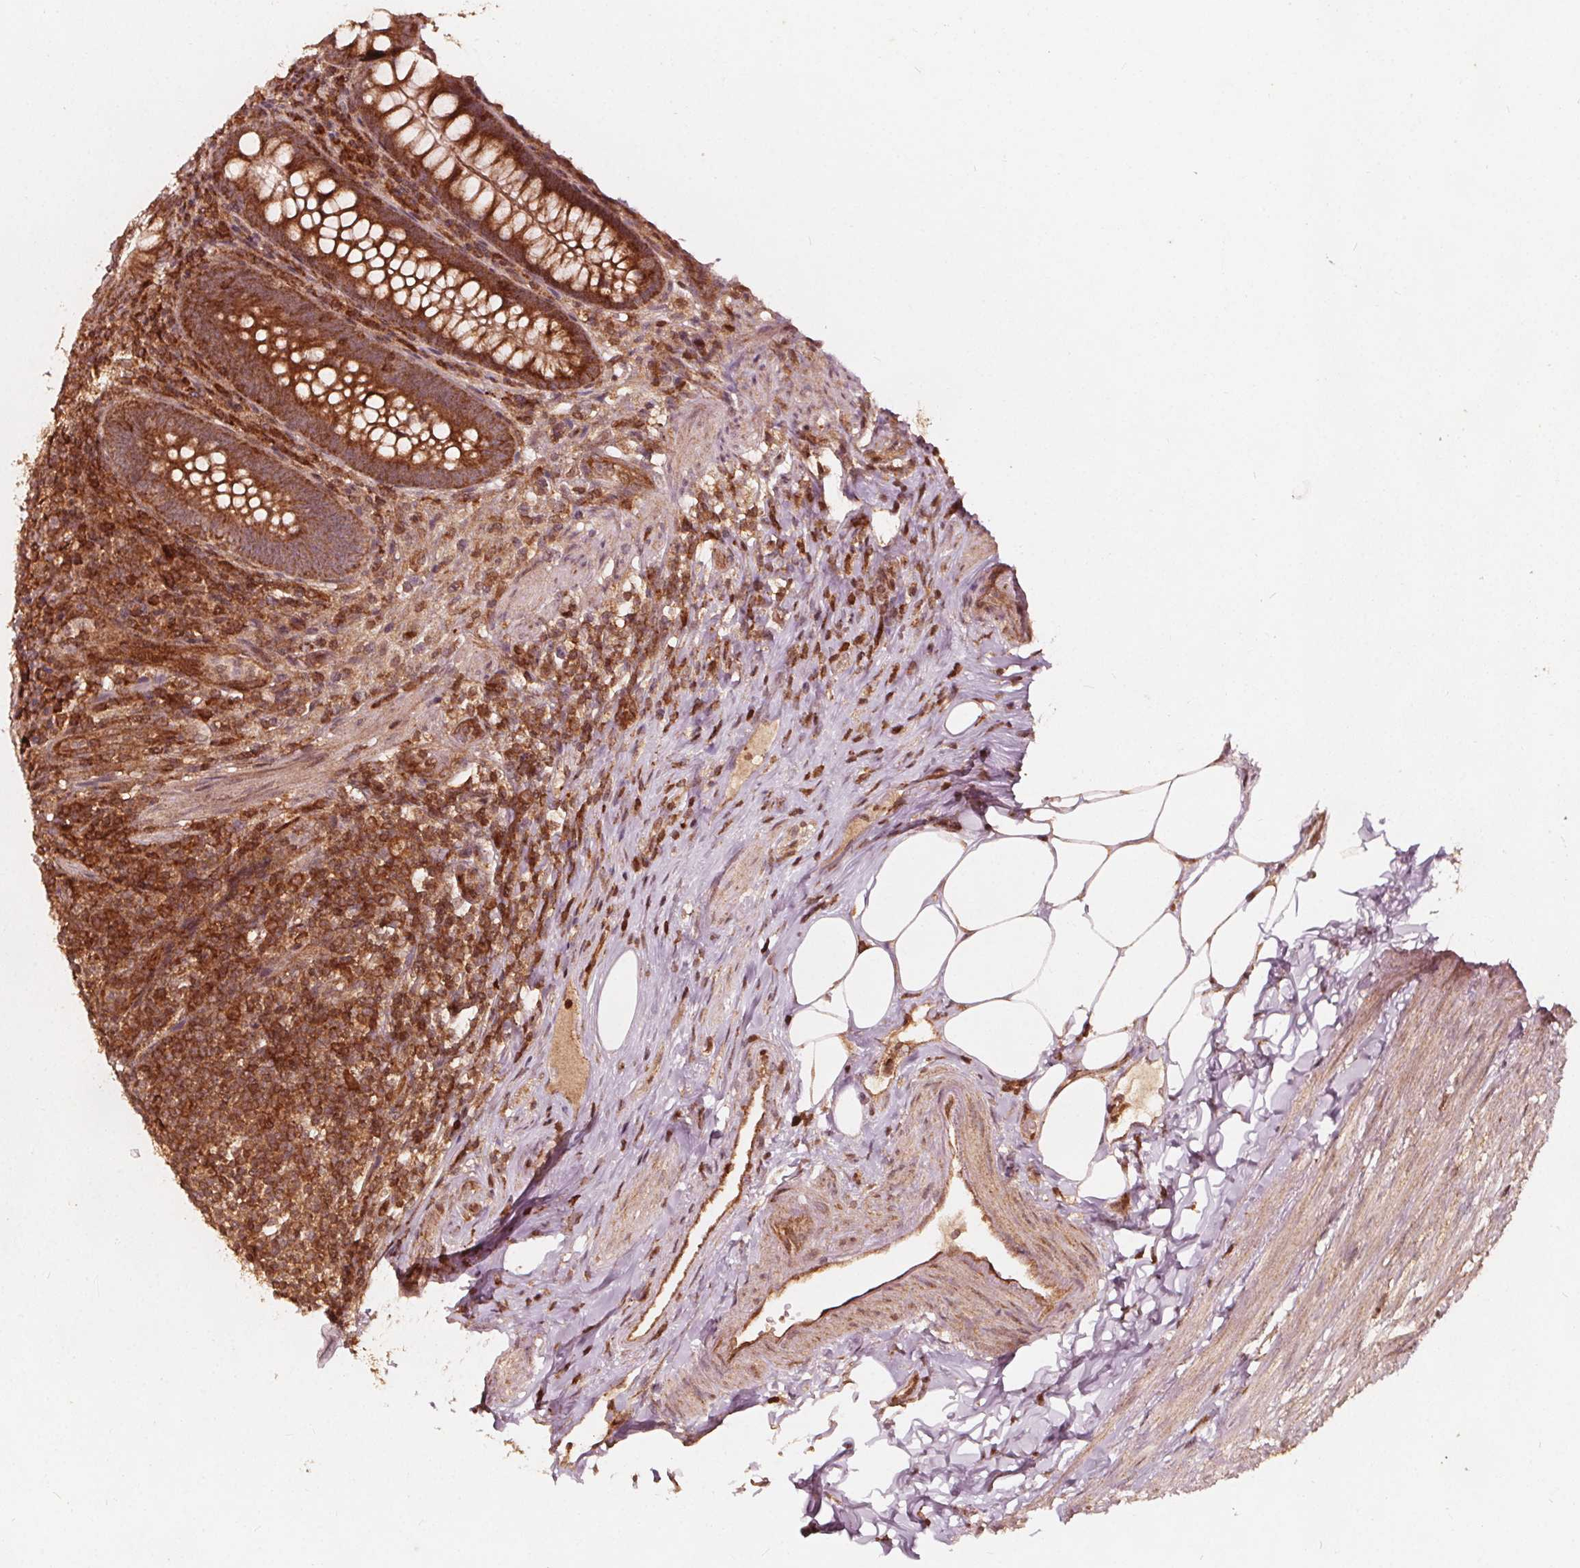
{"staining": {"intensity": "strong", "quantity": ">75%", "location": "cytoplasmic/membranous"}, "tissue": "appendix", "cell_type": "Glandular cells", "image_type": "normal", "snomed": [{"axis": "morphology", "description": "Normal tissue, NOS"}, {"axis": "topography", "description": "Appendix"}], "caption": "The image displays a brown stain indicating the presence of a protein in the cytoplasmic/membranous of glandular cells in appendix.", "gene": "AIP", "patient": {"sex": "male", "age": 47}}